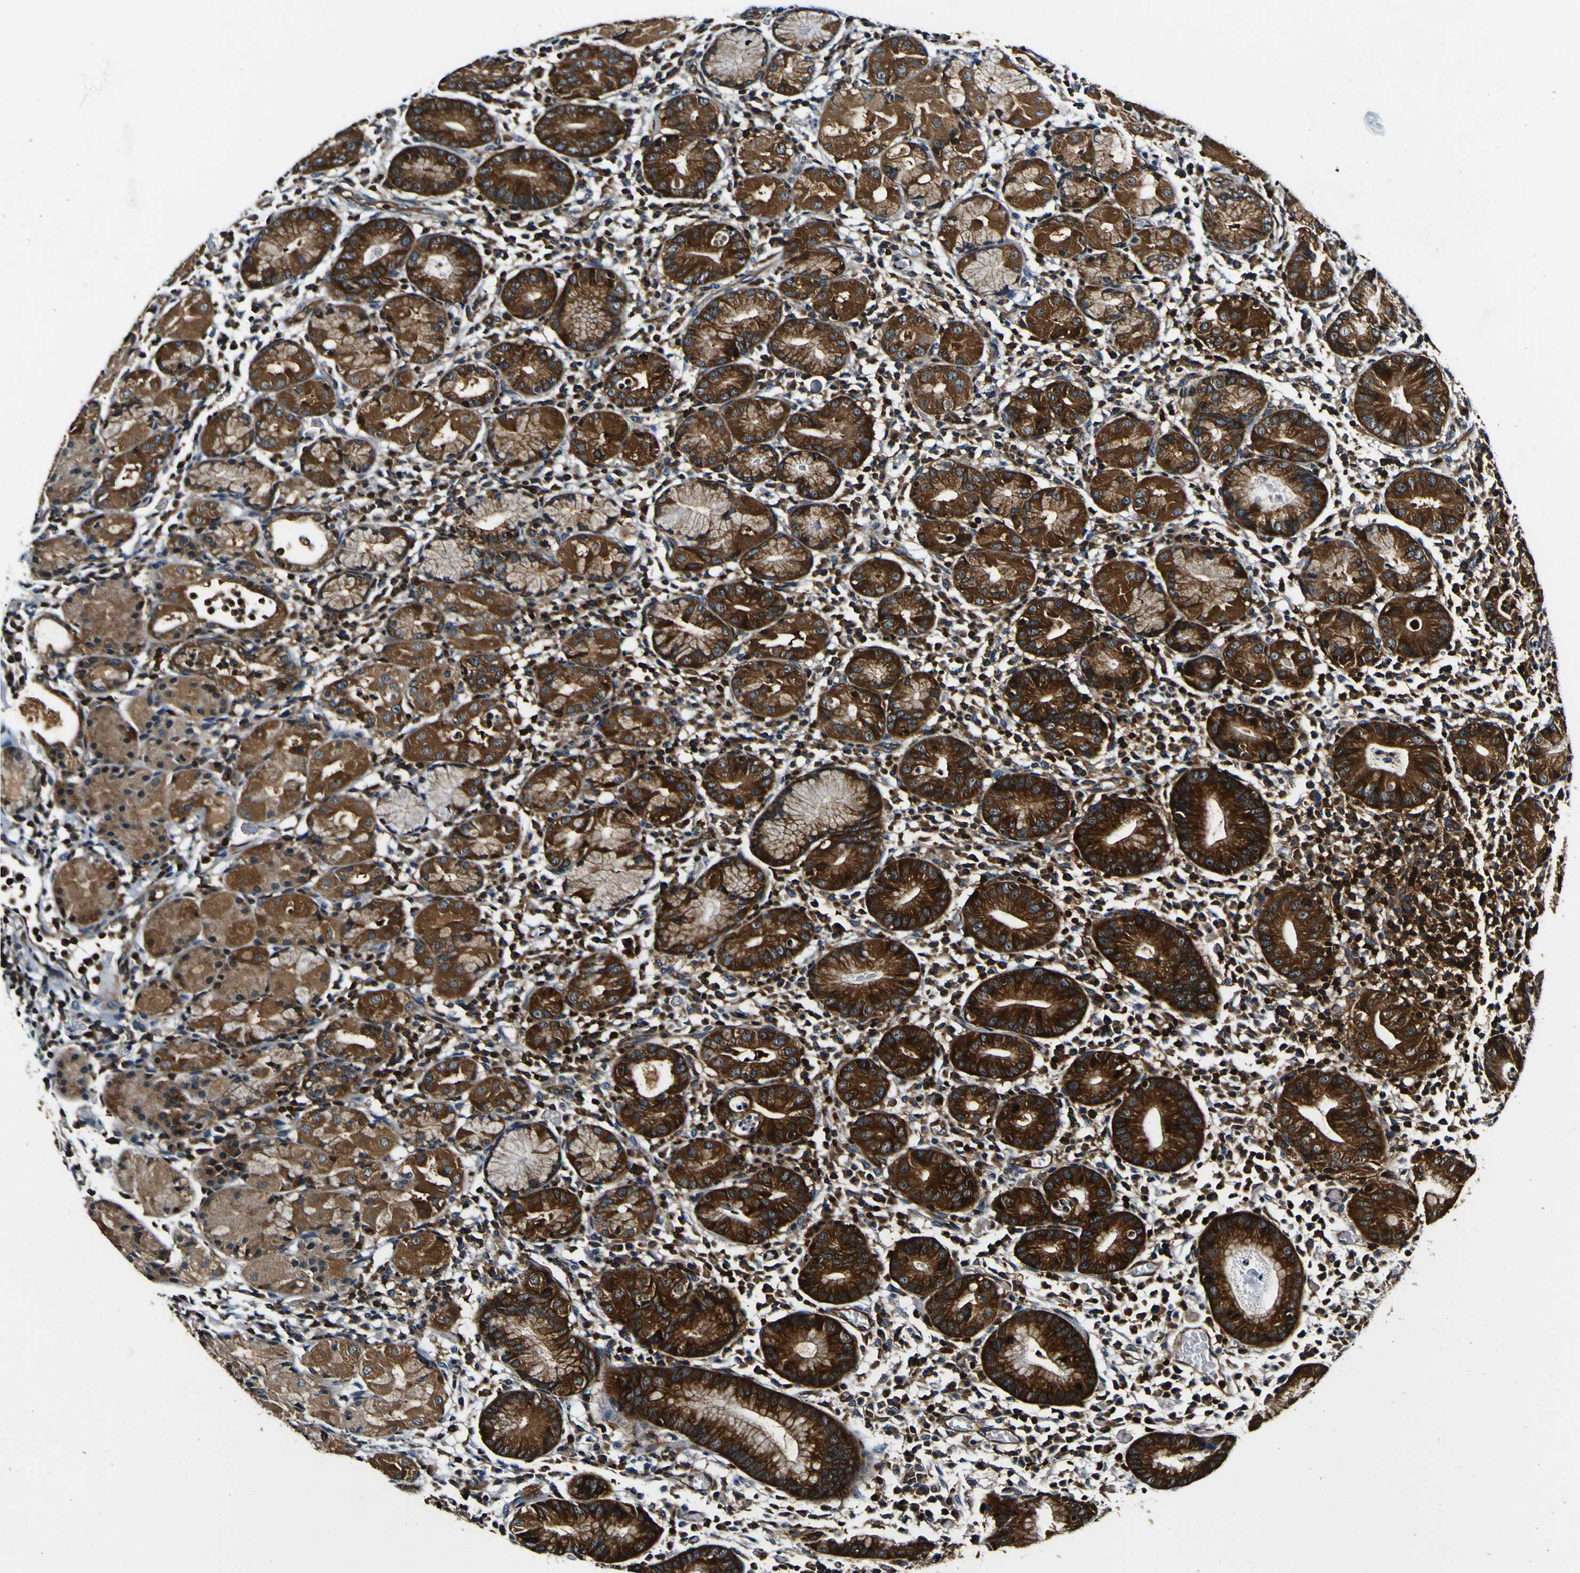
{"staining": {"intensity": "strong", "quantity": "25%-75%", "location": "cytoplasmic/membranous"}, "tissue": "stomach", "cell_type": "Glandular cells", "image_type": "normal", "snomed": [{"axis": "morphology", "description": "Normal tissue, NOS"}, {"axis": "topography", "description": "Stomach"}, {"axis": "topography", "description": "Stomach, lower"}], "caption": "Approximately 25%-75% of glandular cells in unremarkable stomach display strong cytoplasmic/membranous protein staining as visualized by brown immunohistochemical staining.", "gene": "RHOT2", "patient": {"sex": "female", "age": 75}}